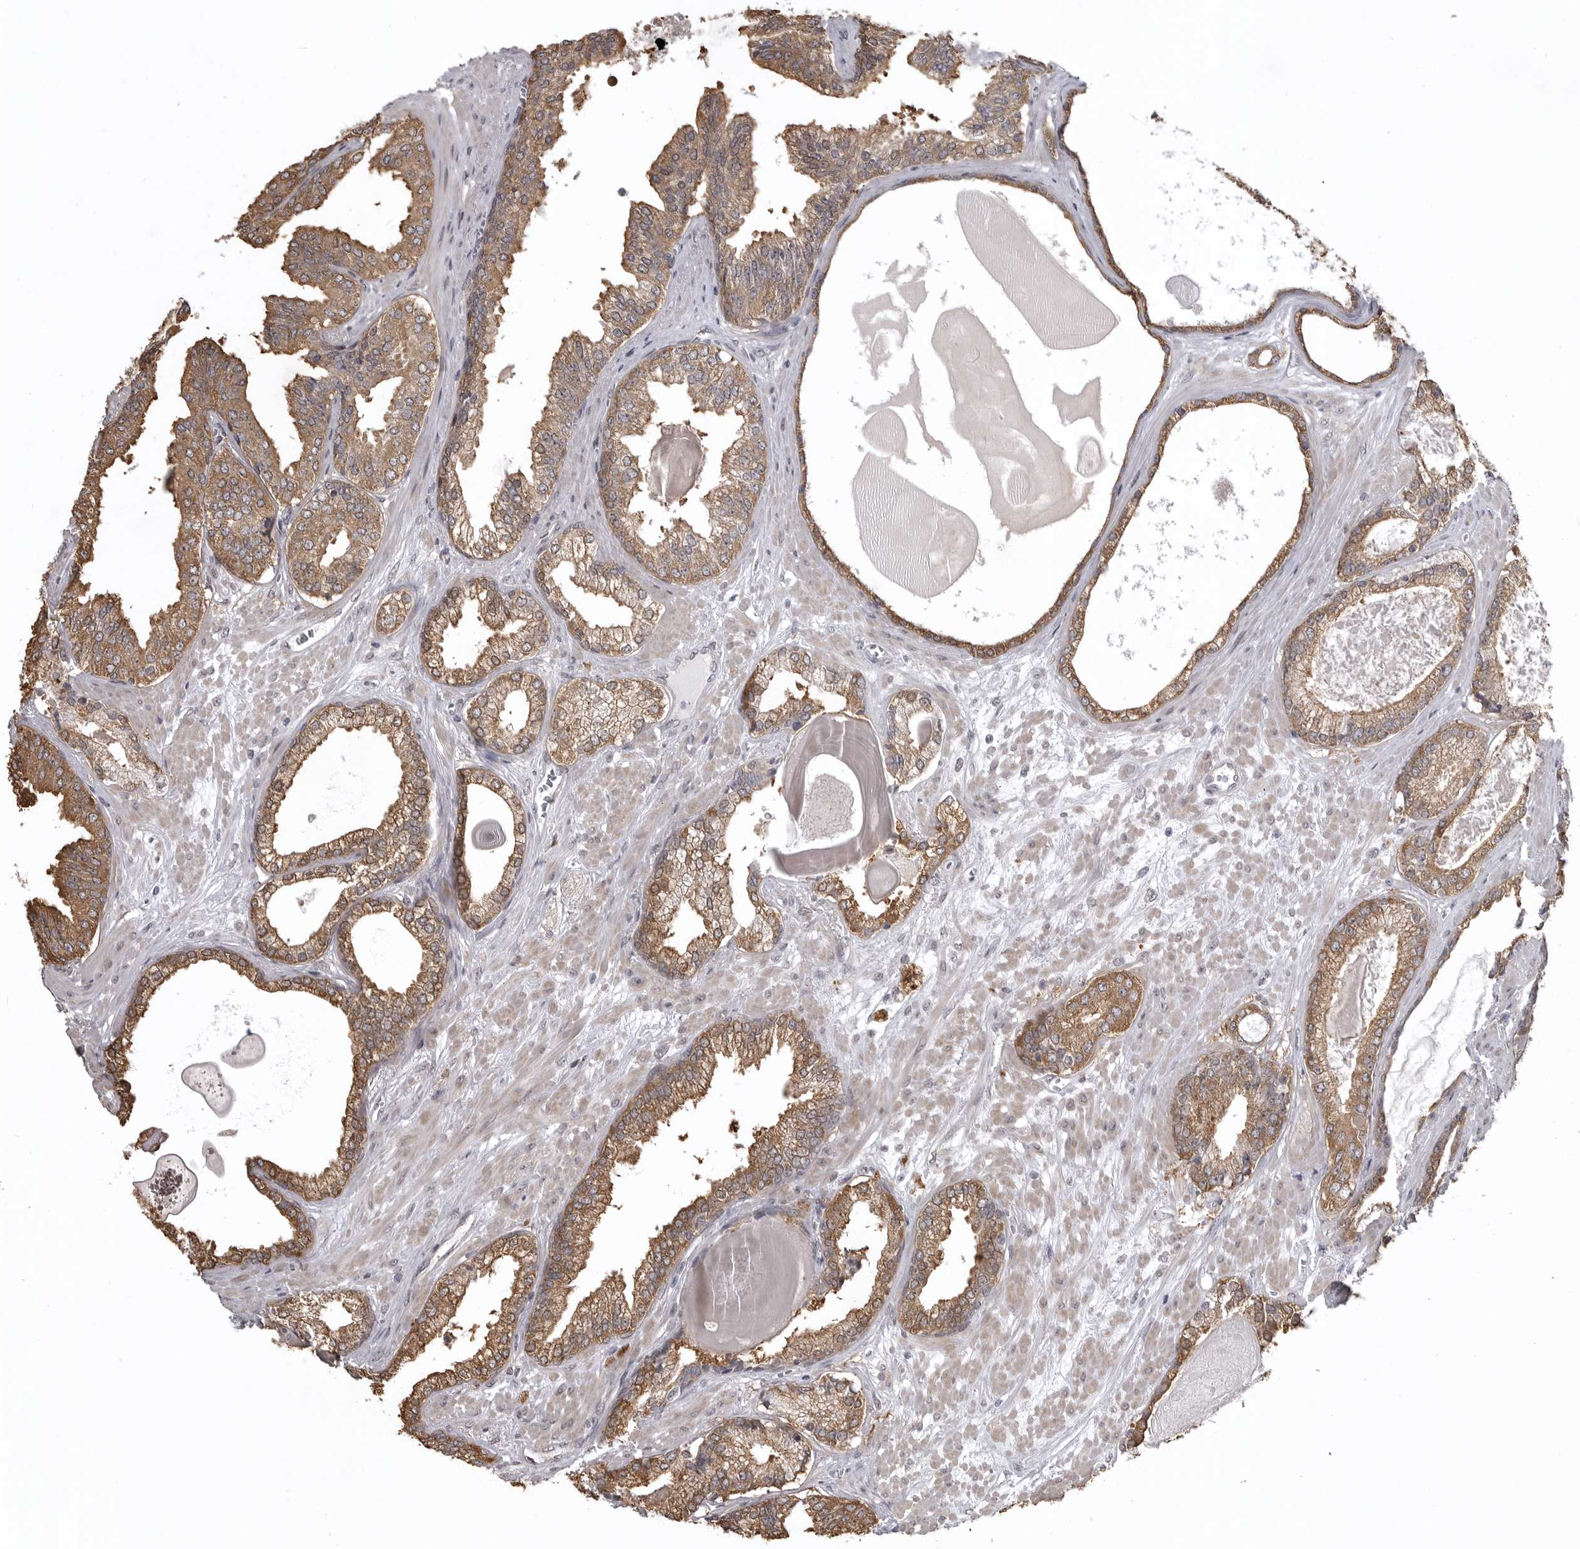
{"staining": {"intensity": "moderate", "quantity": ">75%", "location": "cytoplasmic/membranous"}, "tissue": "prostate cancer", "cell_type": "Tumor cells", "image_type": "cancer", "snomed": [{"axis": "morphology", "description": "Adenocarcinoma, Low grade"}, {"axis": "topography", "description": "Prostate"}], "caption": "Immunohistochemistry photomicrograph of prostate cancer (low-grade adenocarcinoma) stained for a protein (brown), which exhibits medium levels of moderate cytoplasmic/membranous expression in approximately >75% of tumor cells.", "gene": "SNX16", "patient": {"sex": "male", "age": 70}}